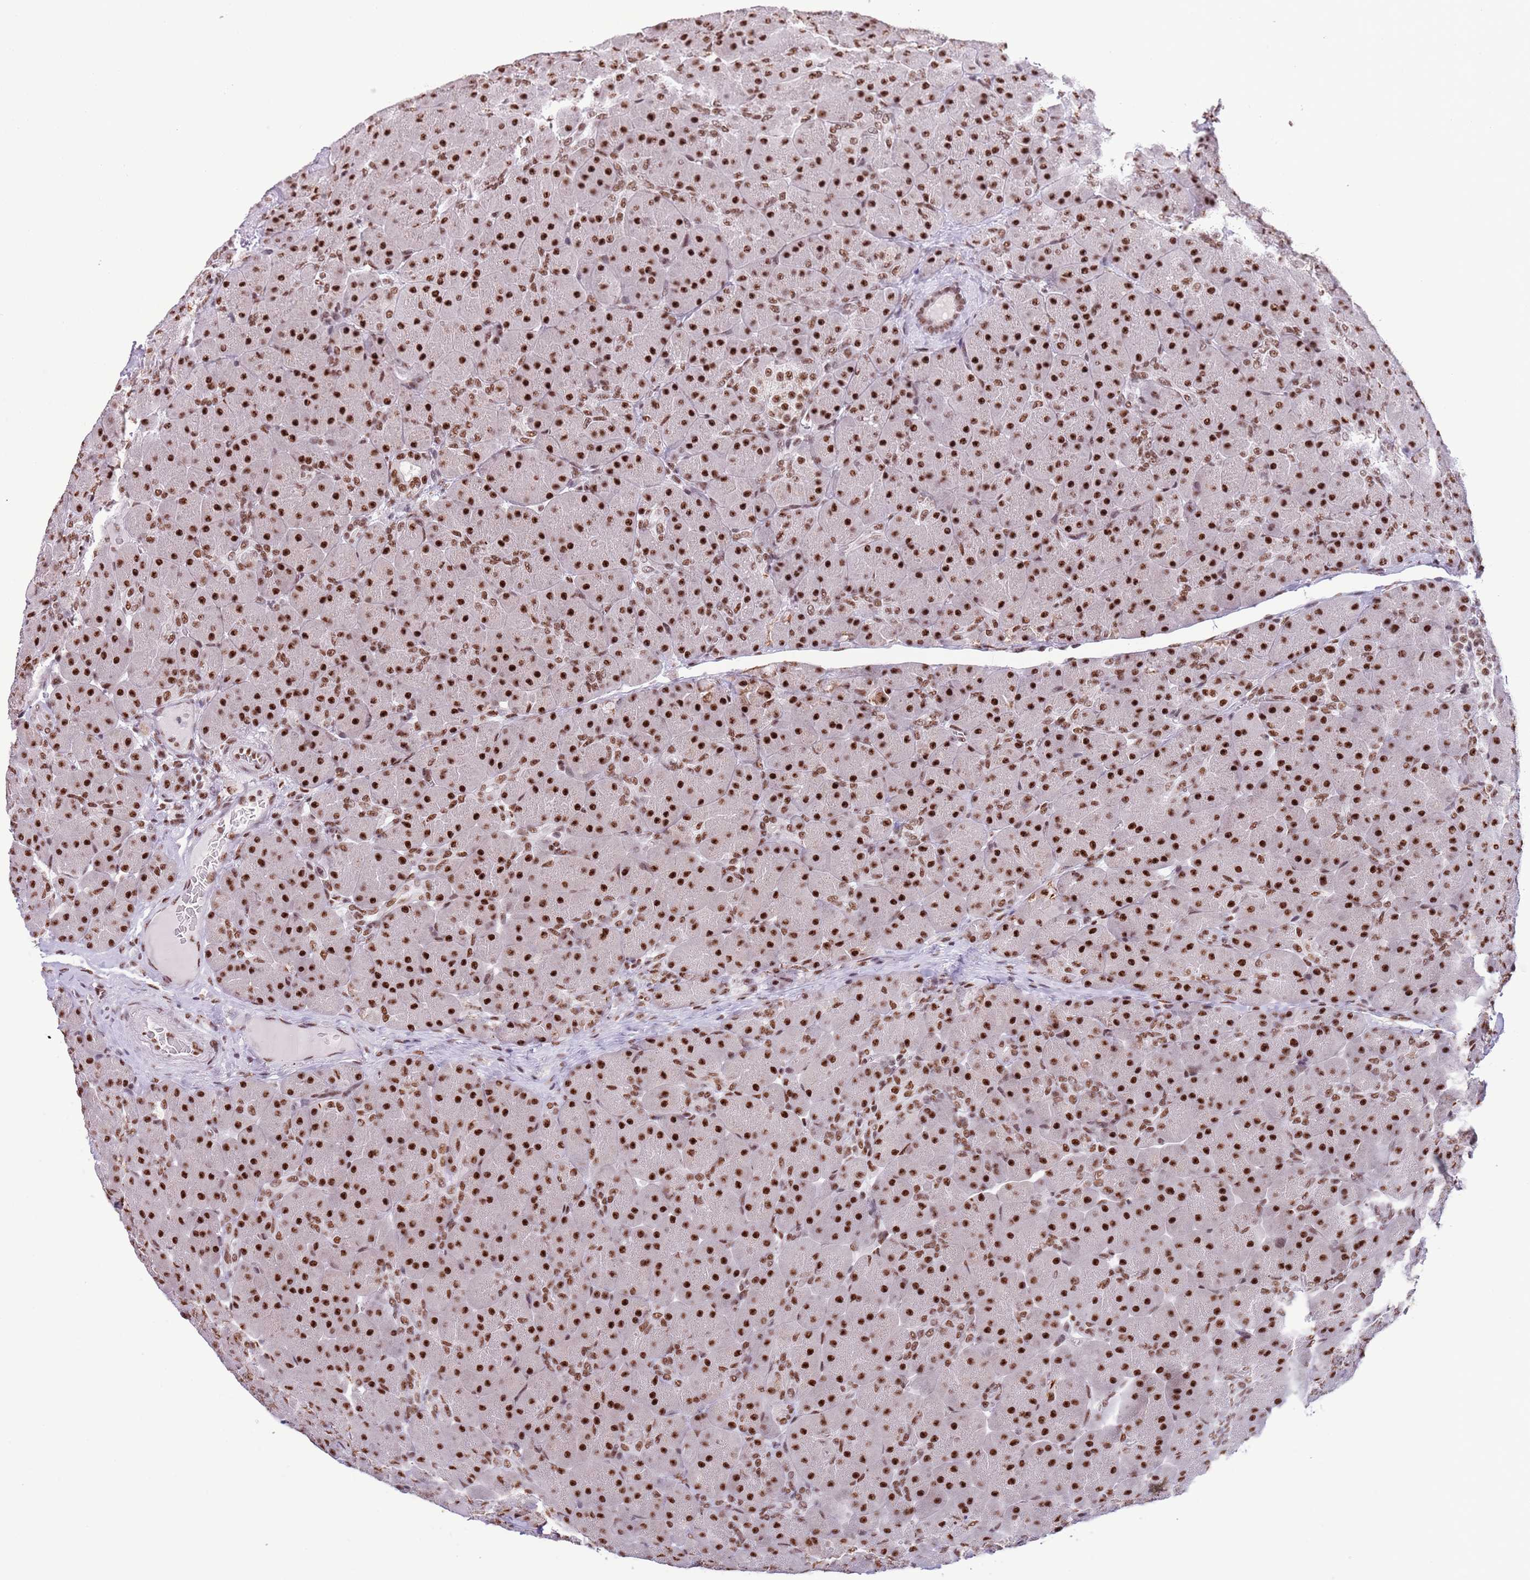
{"staining": {"intensity": "strong", "quantity": ">75%", "location": "nuclear"}, "tissue": "pancreas", "cell_type": "Exocrine glandular cells", "image_type": "normal", "snomed": [{"axis": "morphology", "description": "Normal tissue, NOS"}, {"axis": "topography", "description": "Pancreas"}], "caption": "Pancreas stained with DAB immunohistochemistry (IHC) displays high levels of strong nuclear staining in about >75% of exocrine glandular cells. The staining was performed using DAB to visualize the protein expression in brown, while the nuclei were stained in blue with hematoxylin (Magnification: 20x).", "gene": "SF3A2", "patient": {"sex": "male", "age": 66}}